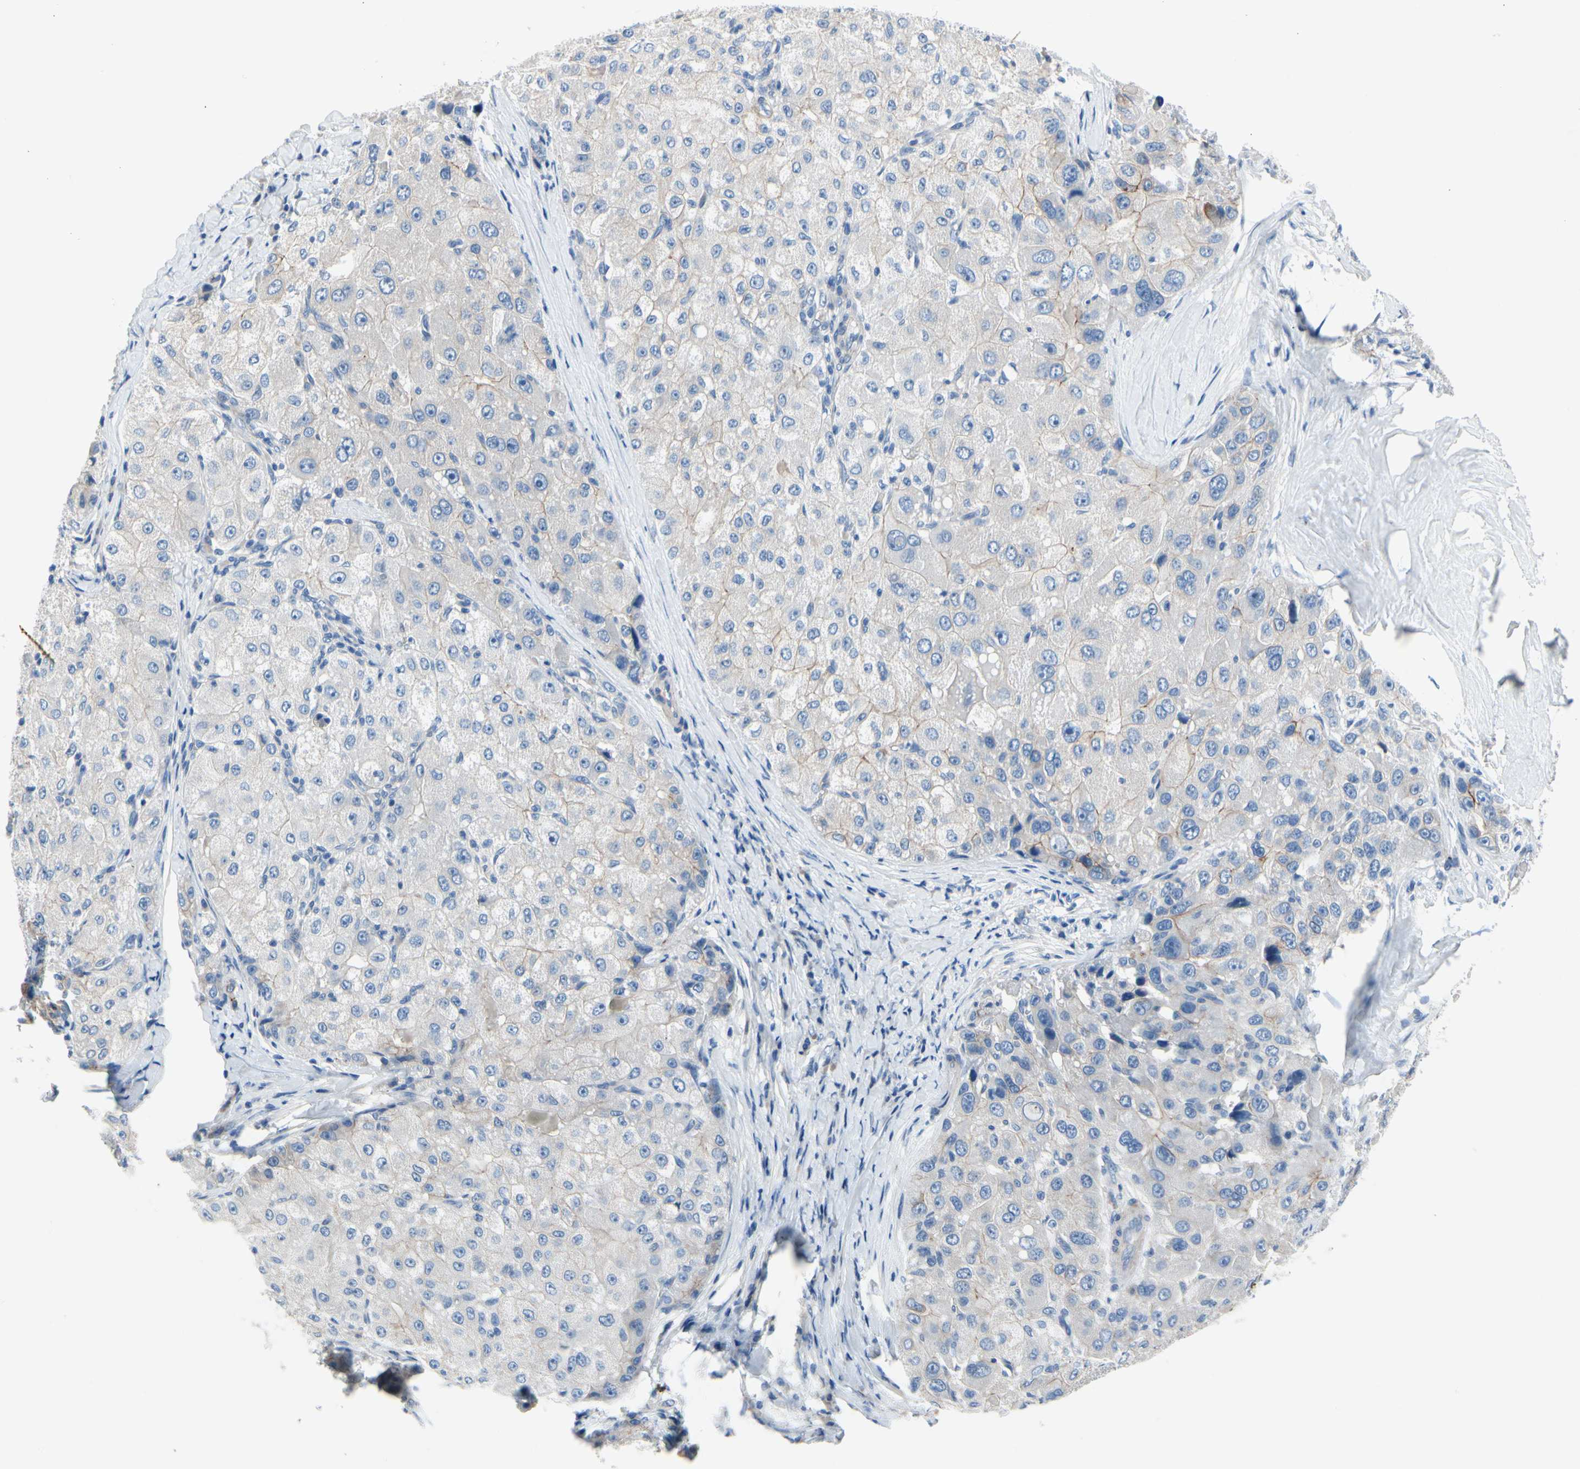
{"staining": {"intensity": "weak", "quantity": "<25%", "location": "cytoplasmic/membranous"}, "tissue": "liver cancer", "cell_type": "Tumor cells", "image_type": "cancer", "snomed": [{"axis": "morphology", "description": "Carcinoma, Hepatocellular, NOS"}, {"axis": "topography", "description": "Liver"}], "caption": "DAB (3,3'-diaminobenzidine) immunohistochemical staining of liver cancer reveals no significant staining in tumor cells.", "gene": "CA14", "patient": {"sex": "male", "age": 80}}